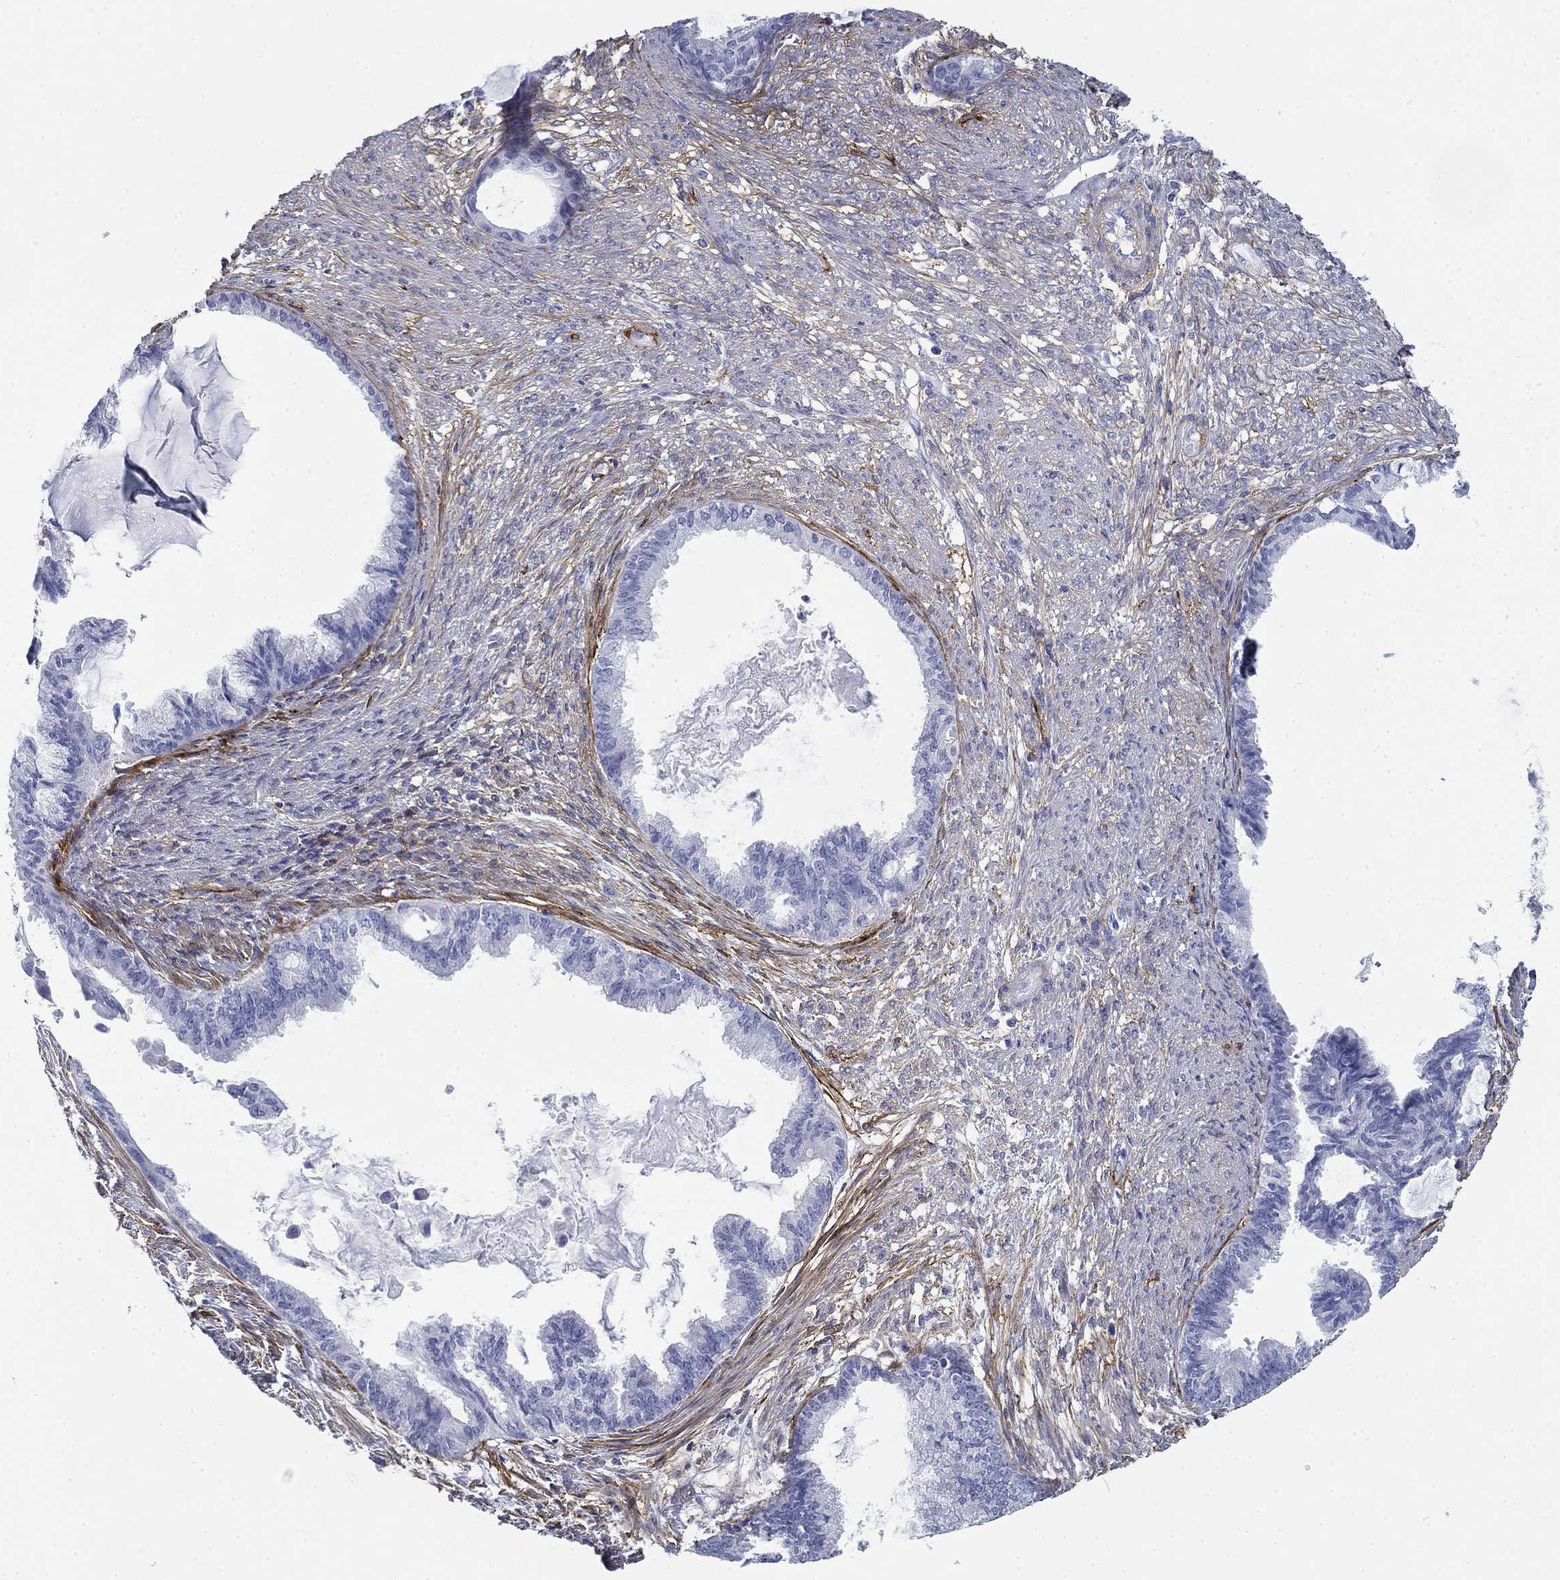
{"staining": {"intensity": "negative", "quantity": "none", "location": "none"}, "tissue": "endometrial cancer", "cell_type": "Tumor cells", "image_type": "cancer", "snomed": [{"axis": "morphology", "description": "Adenocarcinoma, NOS"}, {"axis": "topography", "description": "Endometrium"}], "caption": "The histopathology image displays no significant positivity in tumor cells of adenocarcinoma (endometrial).", "gene": "GPC1", "patient": {"sex": "female", "age": 86}}